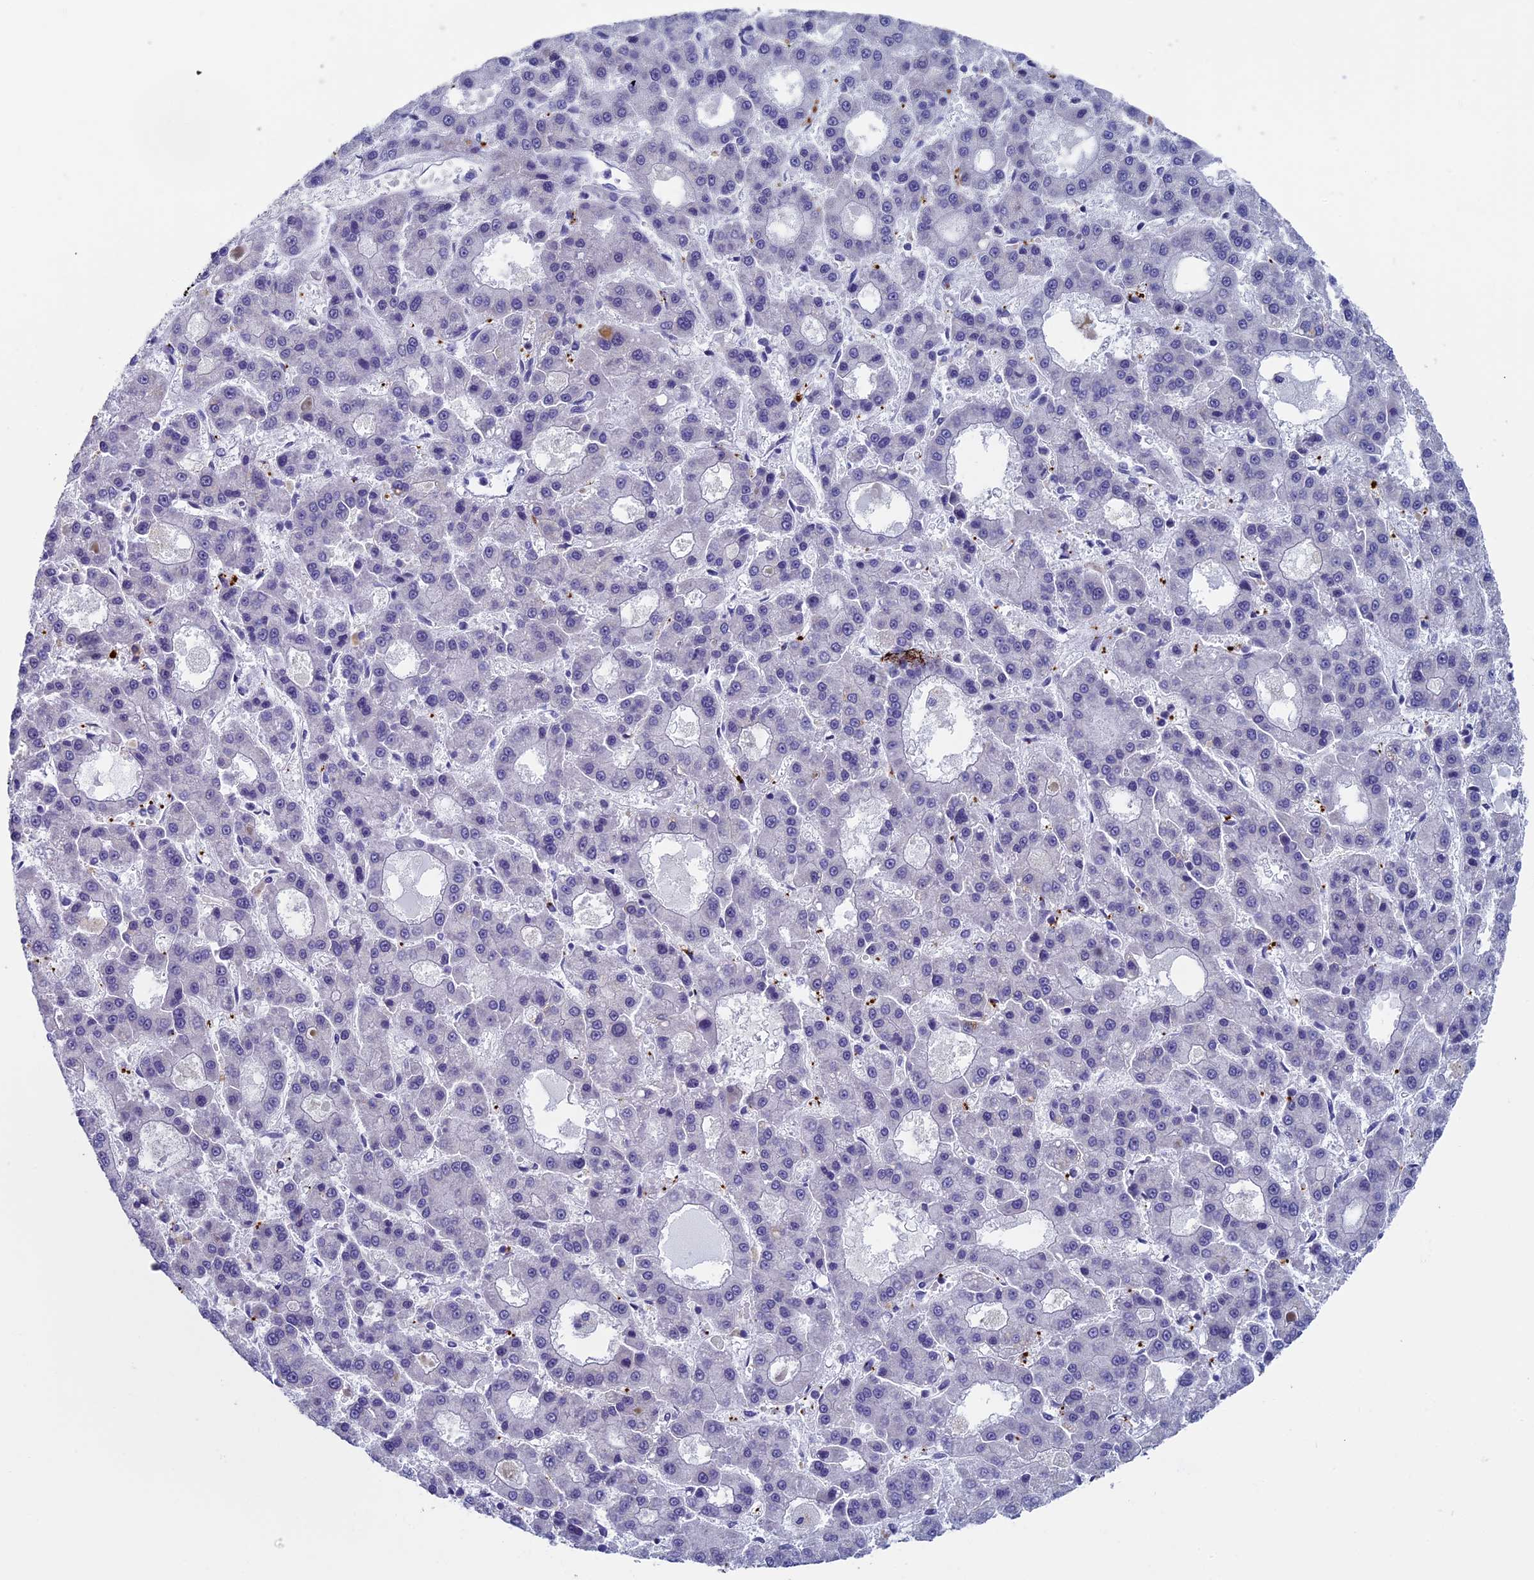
{"staining": {"intensity": "negative", "quantity": "none", "location": "none"}, "tissue": "liver cancer", "cell_type": "Tumor cells", "image_type": "cancer", "snomed": [{"axis": "morphology", "description": "Carcinoma, Hepatocellular, NOS"}, {"axis": "topography", "description": "Liver"}], "caption": "The histopathology image shows no significant expression in tumor cells of liver cancer (hepatocellular carcinoma).", "gene": "AIFM2", "patient": {"sex": "male", "age": 70}}